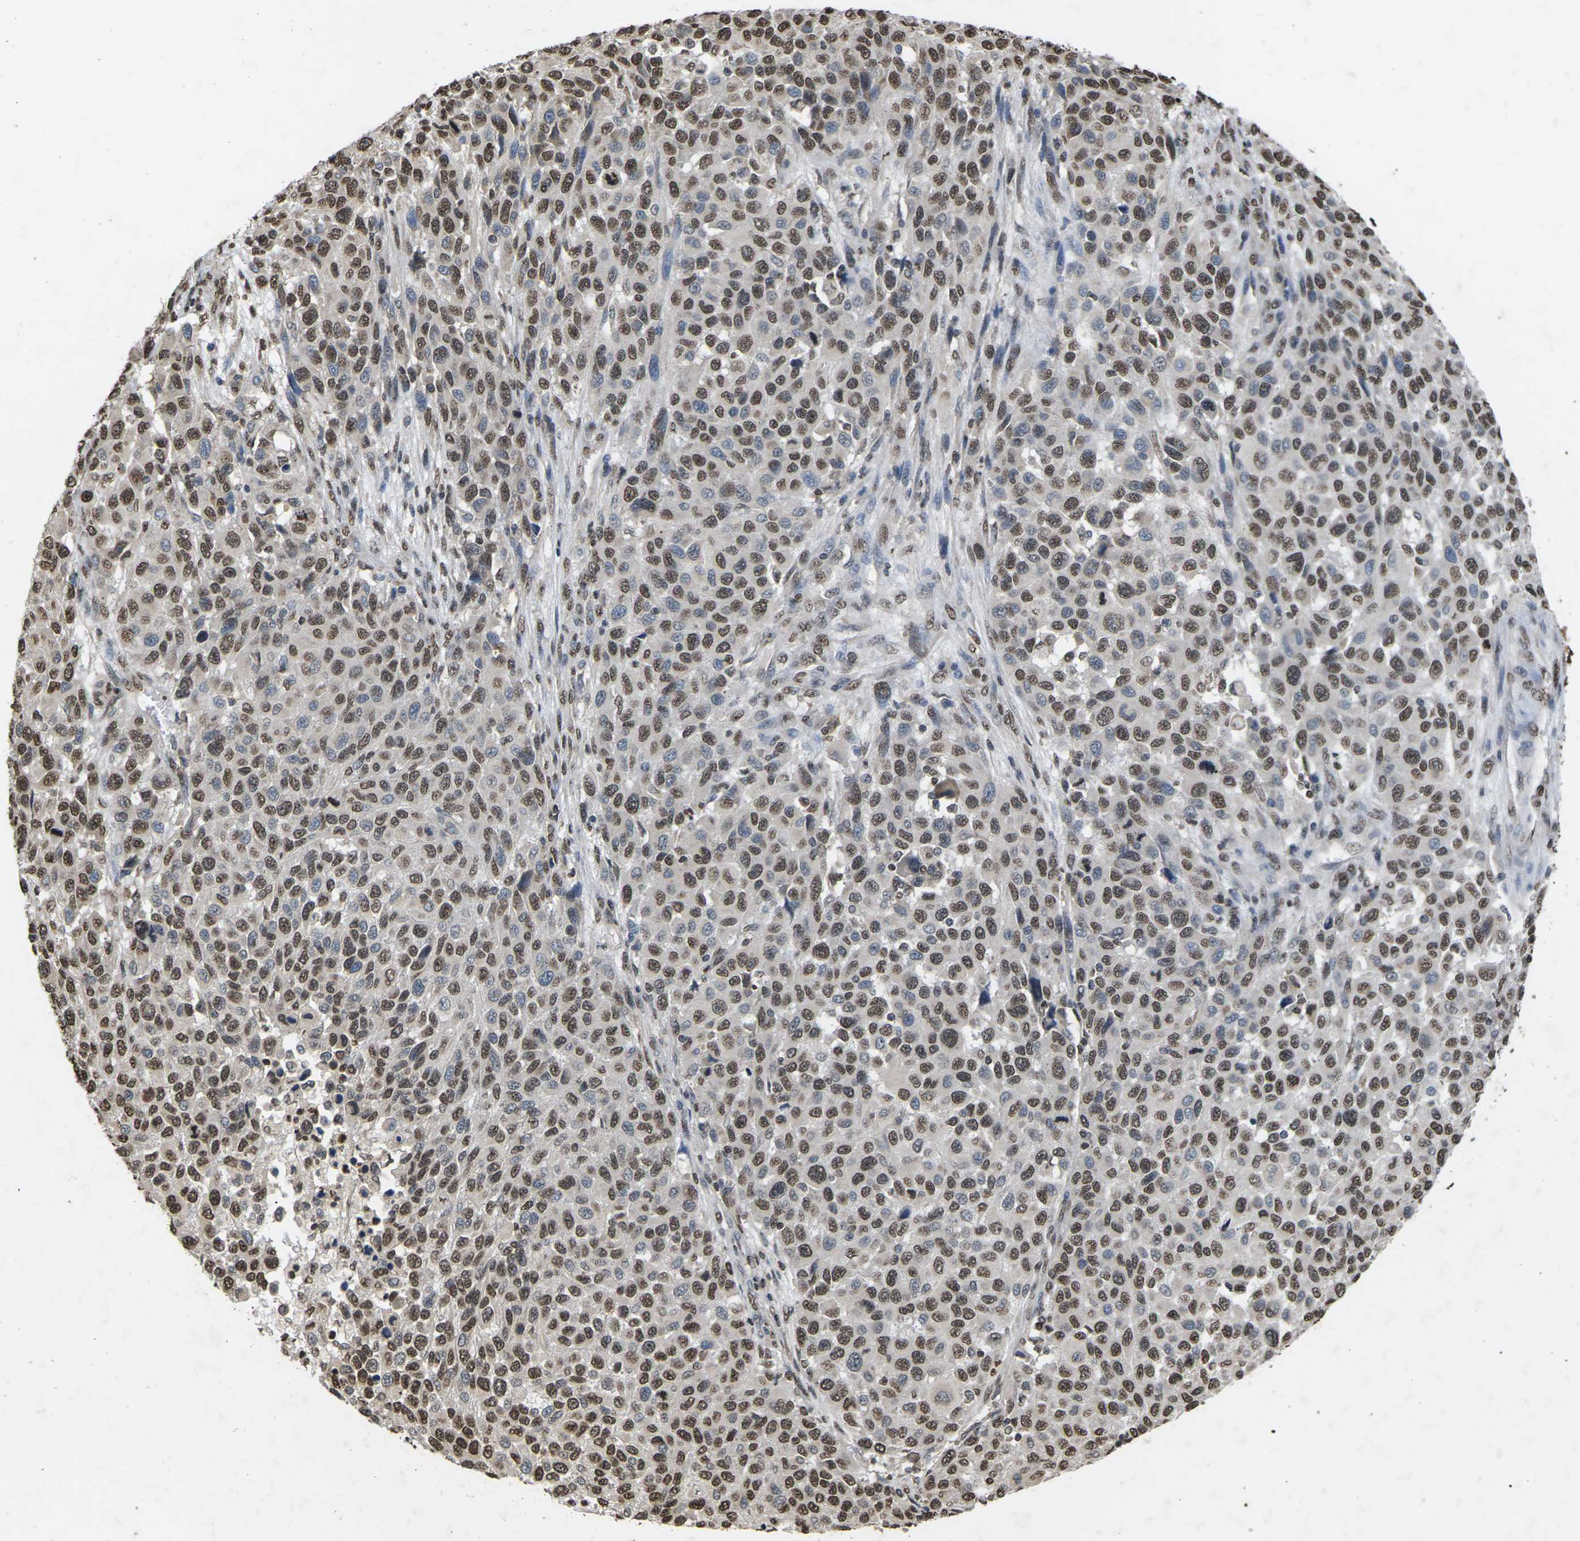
{"staining": {"intensity": "moderate", "quantity": ">75%", "location": "nuclear"}, "tissue": "melanoma", "cell_type": "Tumor cells", "image_type": "cancer", "snomed": [{"axis": "morphology", "description": "Malignant melanoma, Metastatic site"}, {"axis": "topography", "description": "Lymph node"}], "caption": "Moderate nuclear positivity is appreciated in about >75% of tumor cells in melanoma.", "gene": "EMSY", "patient": {"sex": "male", "age": 61}}